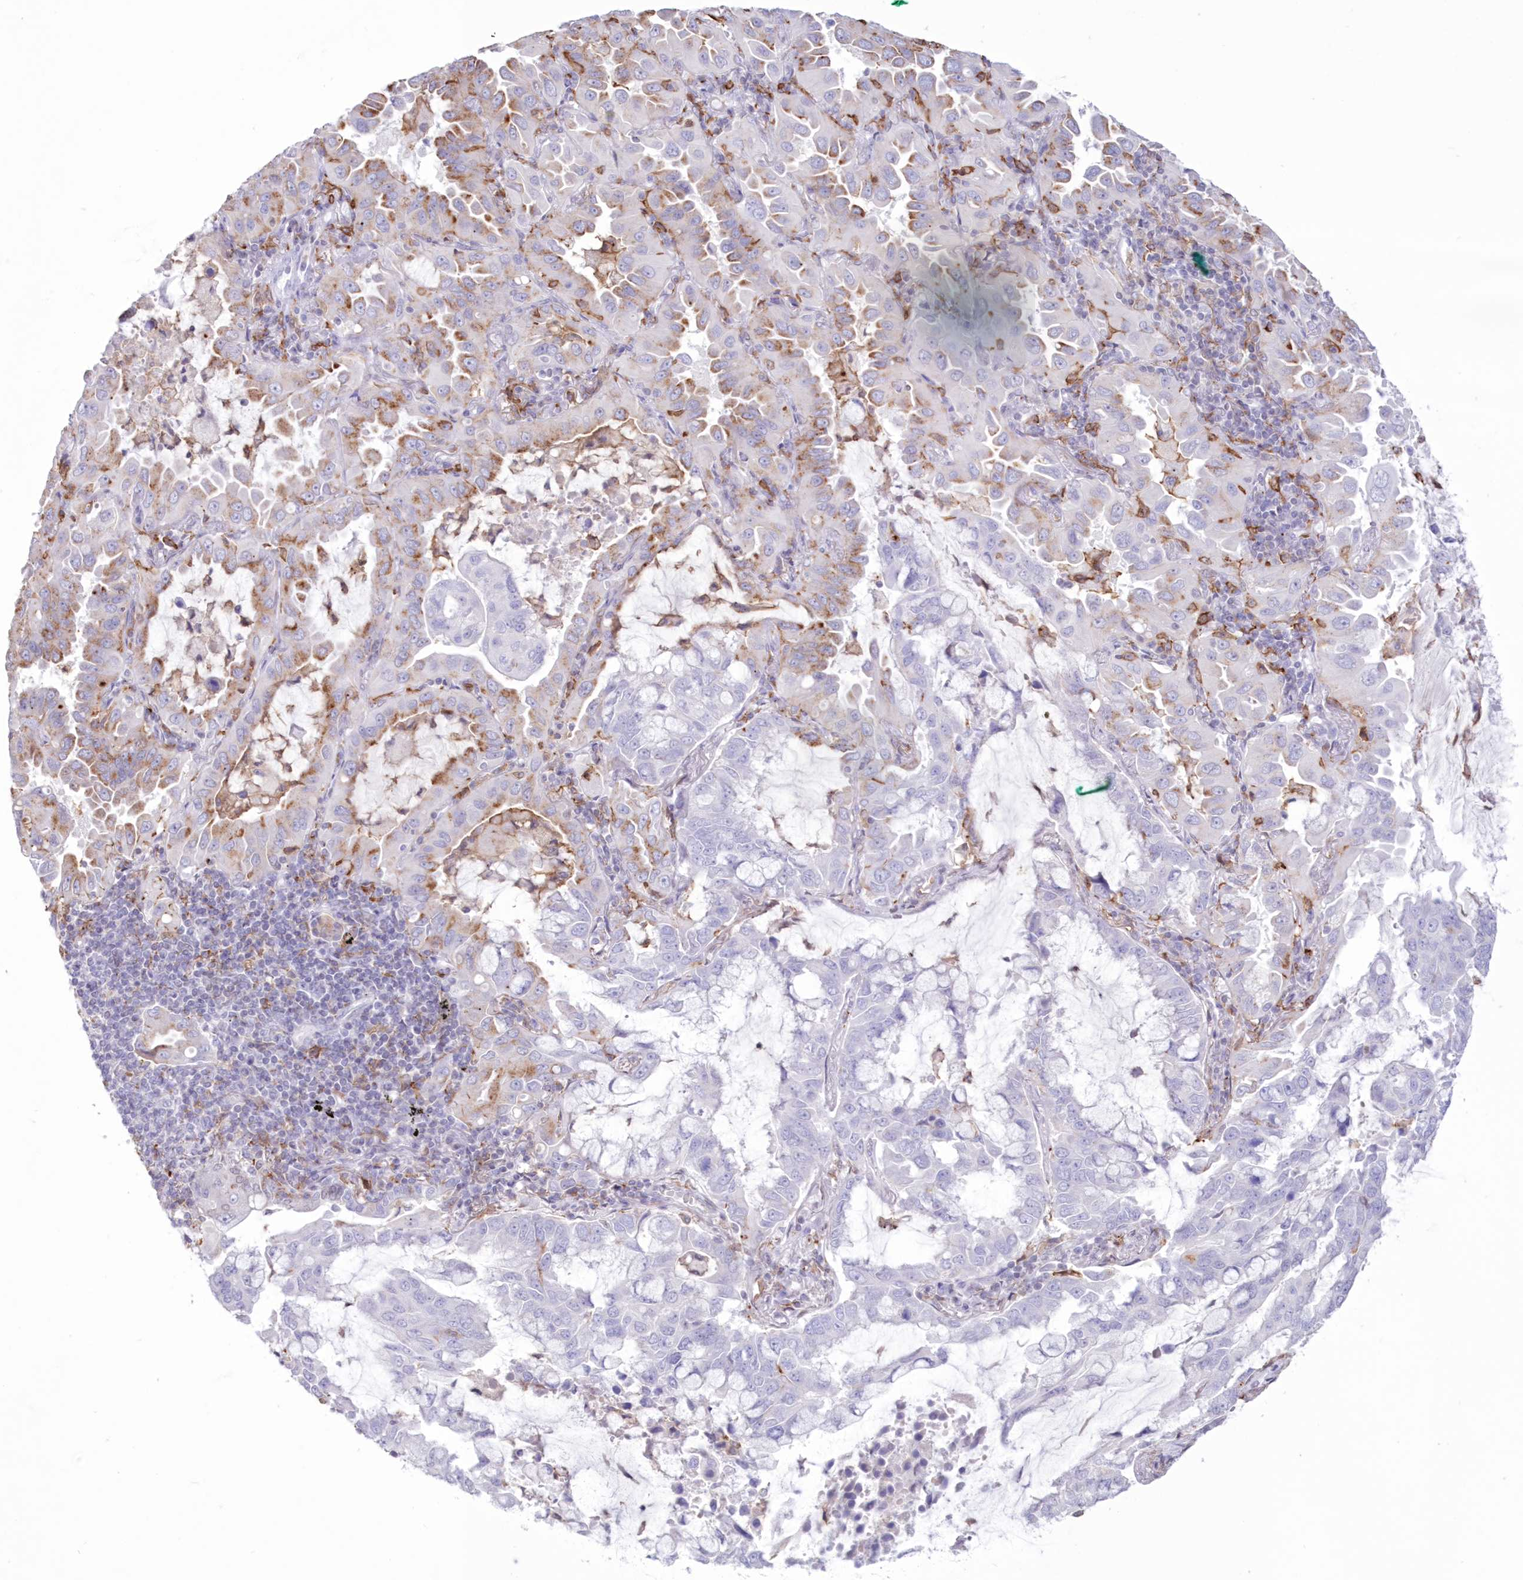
{"staining": {"intensity": "moderate", "quantity": "<25%", "location": "cytoplasmic/membranous"}, "tissue": "lung cancer", "cell_type": "Tumor cells", "image_type": "cancer", "snomed": [{"axis": "morphology", "description": "Adenocarcinoma, NOS"}, {"axis": "topography", "description": "Lung"}], "caption": "Immunohistochemistry (DAB (3,3'-diaminobenzidine)) staining of human lung cancer reveals moderate cytoplasmic/membranous protein expression in approximately <25% of tumor cells. Nuclei are stained in blue.", "gene": "C11orf1", "patient": {"sex": "male", "age": 64}}